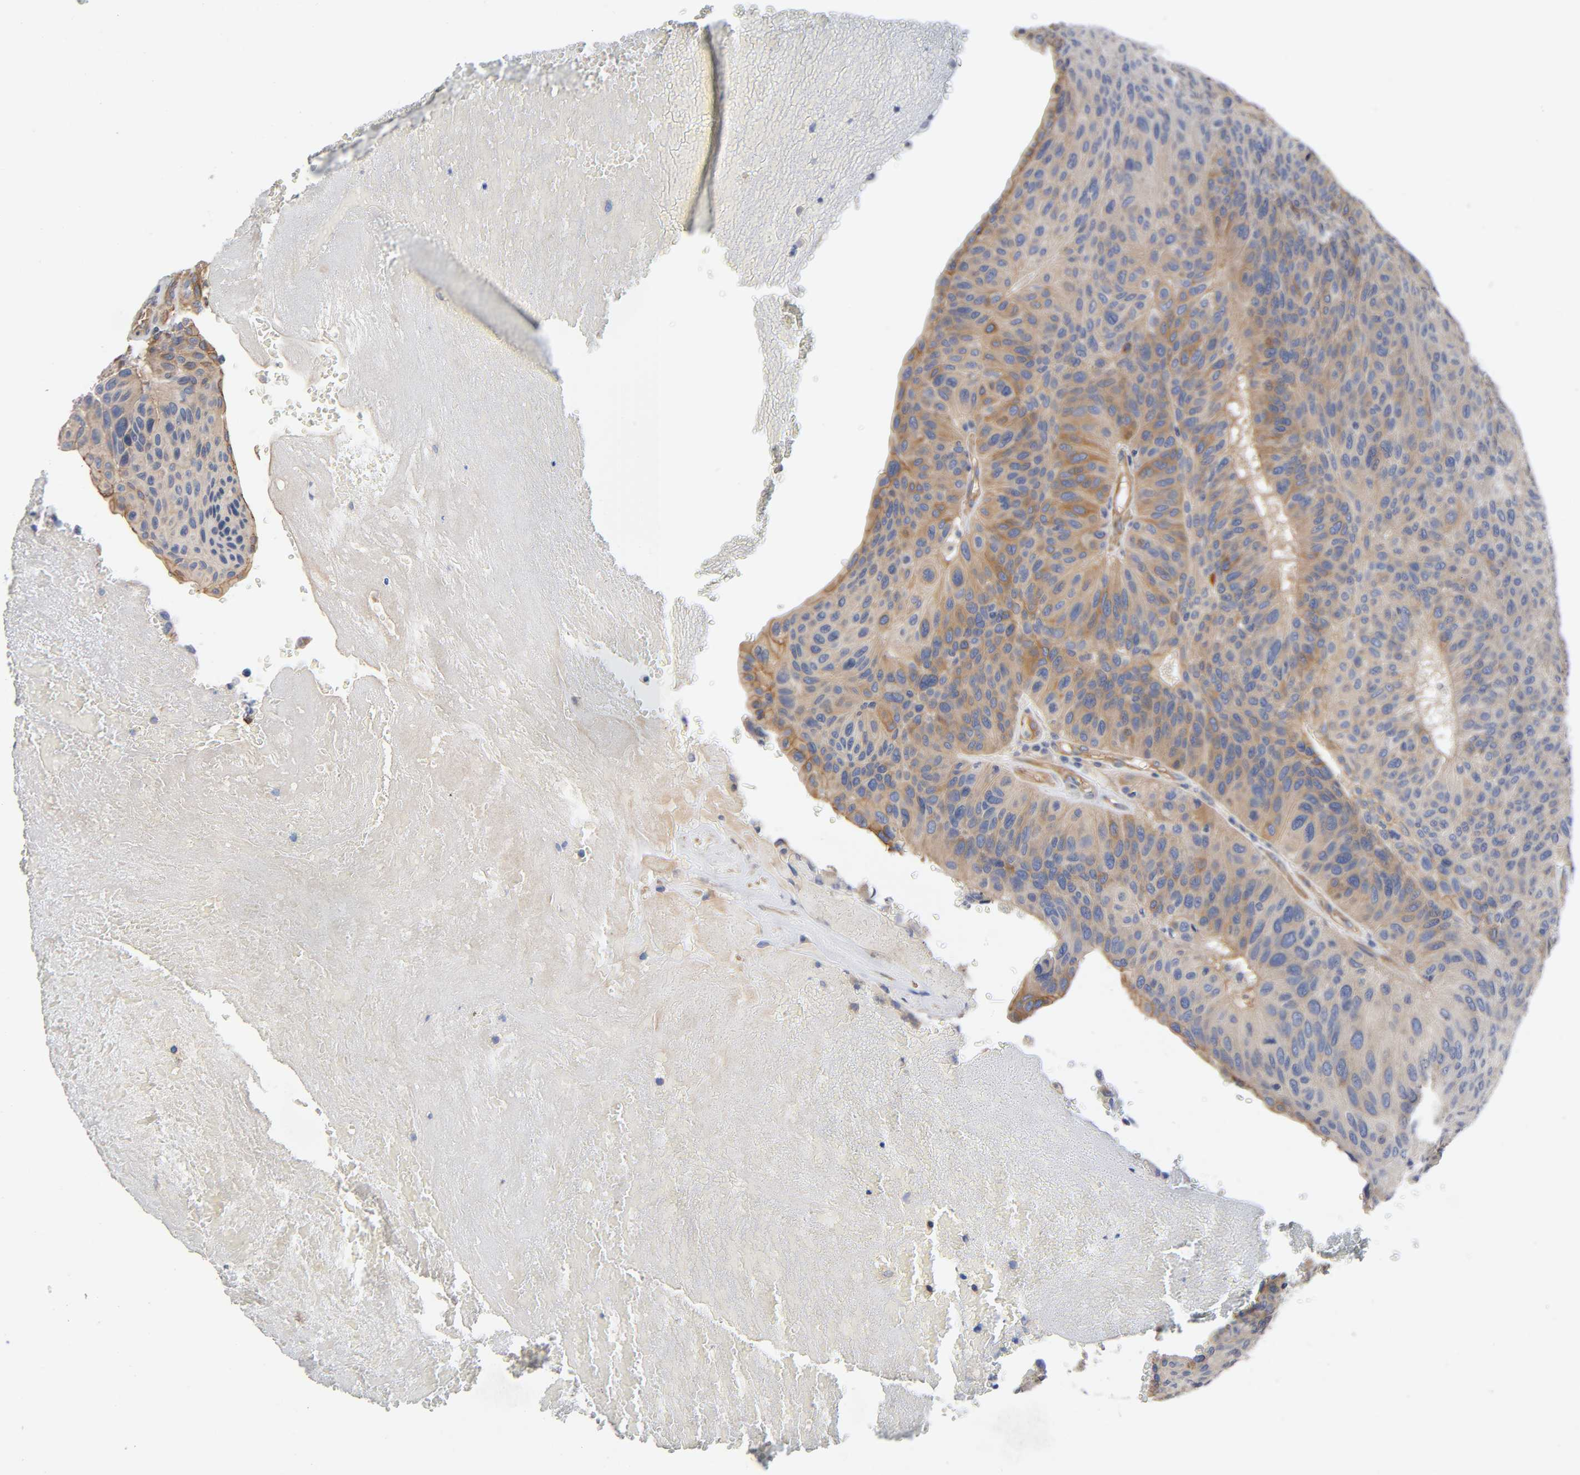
{"staining": {"intensity": "moderate", "quantity": ">75%", "location": "cytoplasmic/membranous"}, "tissue": "urothelial cancer", "cell_type": "Tumor cells", "image_type": "cancer", "snomed": [{"axis": "morphology", "description": "Urothelial carcinoma, High grade"}, {"axis": "topography", "description": "Urinary bladder"}], "caption": "Urothelial cancer stained for a protein (brown) reveals moderate cytoplasmic/membranous positive expression in about >75% of tumor cells.", "gene": "MARS1", "patient": {"sex": "male", "age": 66}}